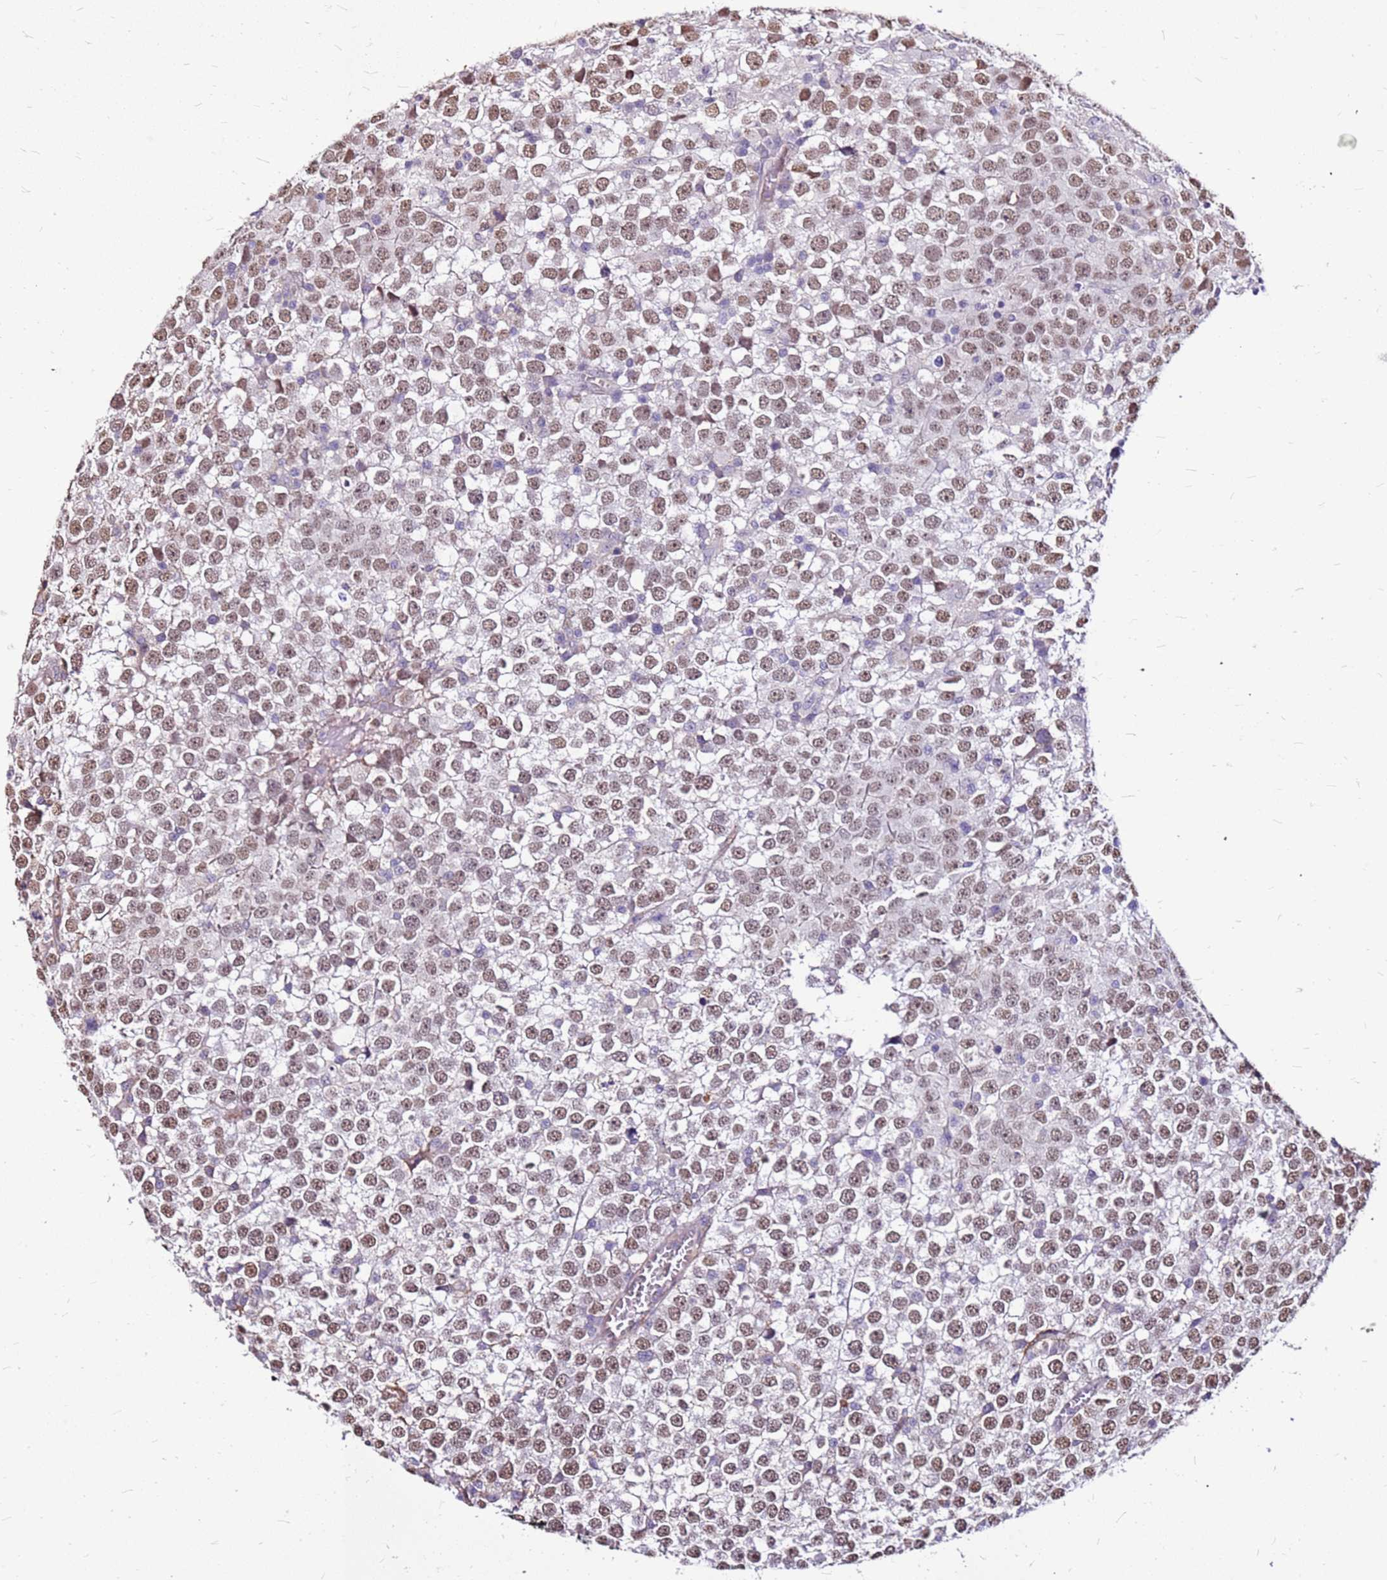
{"staining": {"intensity": "moderate", "quantity": "25%-75%", "location": "nuclear"}, "tissue": "testis cancer", "cell_type": "Tumor cells", "image_type": "cancer", "snomed": [{"axis": "morphology", "description": "Seminoma, NOS"}, {"axis": "topography", "description": "Testis"}], "caption": "IHC image of testis cancer stained for a protein (brown), which displays medium levels of moderate nuclear positivity in approximately 25%-75% of tumor cells.", "gene": "ALDH1A3", "patient": {"sex": "male", "age": 65}}